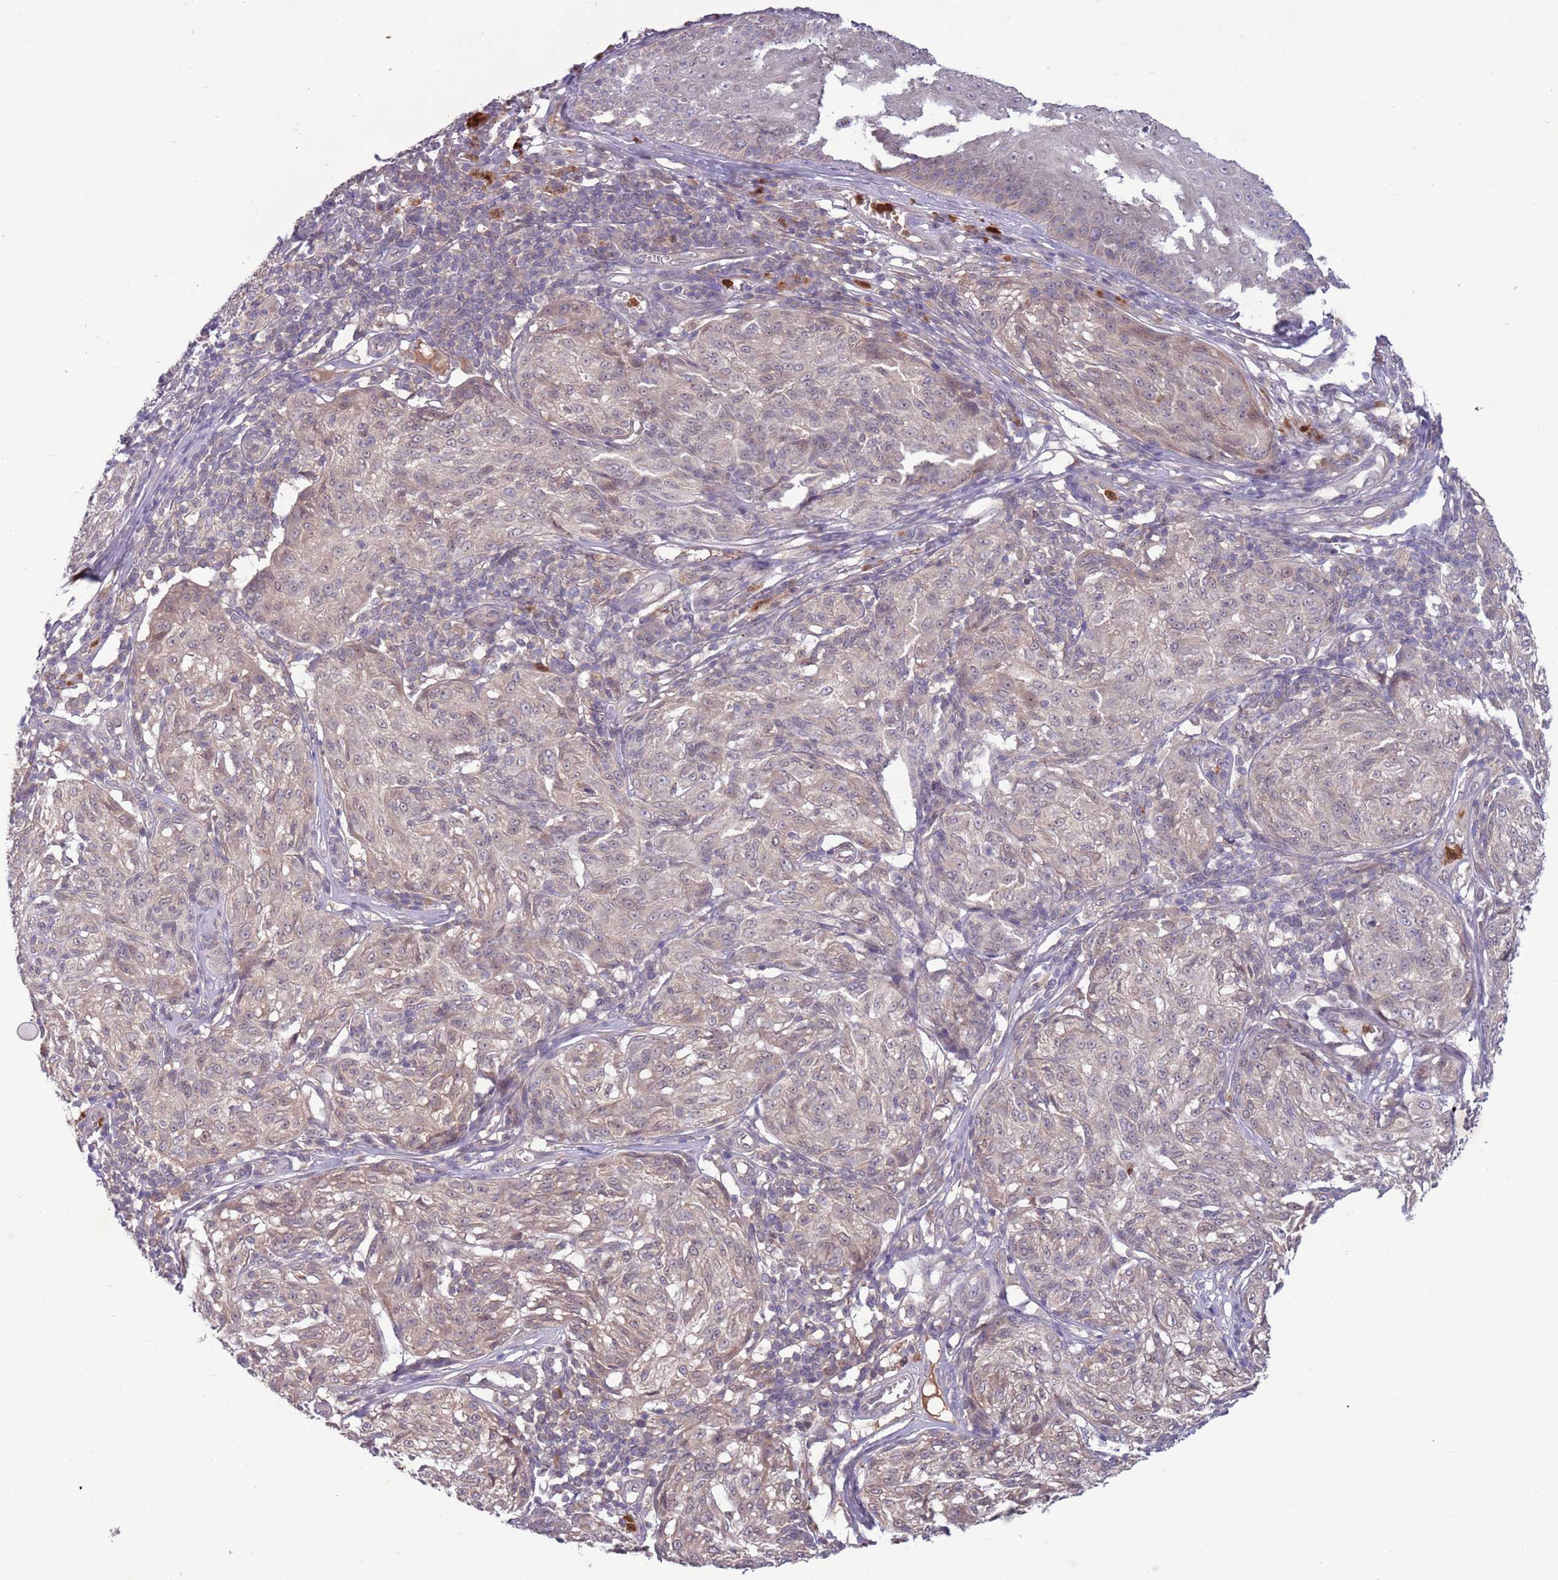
{"staining": {"intensity": "negative", "quantity": "none", "location": "none"}, "tissue": "melanoma", "cell_type": "Tumor cells", "image_type": "cancer", "snomed": [{"axis": "morphology", "description": "Malignant melanoma, NOS"}, {"axis": "topography", "description": "Skin"}], "caption": "A high-resolution photomicrograph shows immunohistochemistry (IHC) staining of melanoma, which exhibits no significant staining in tumor cells. (IHC, brightfield microscopy, high magnification).", "gene": "TYW1", "patient": {"sex": "female", "age": 63}}